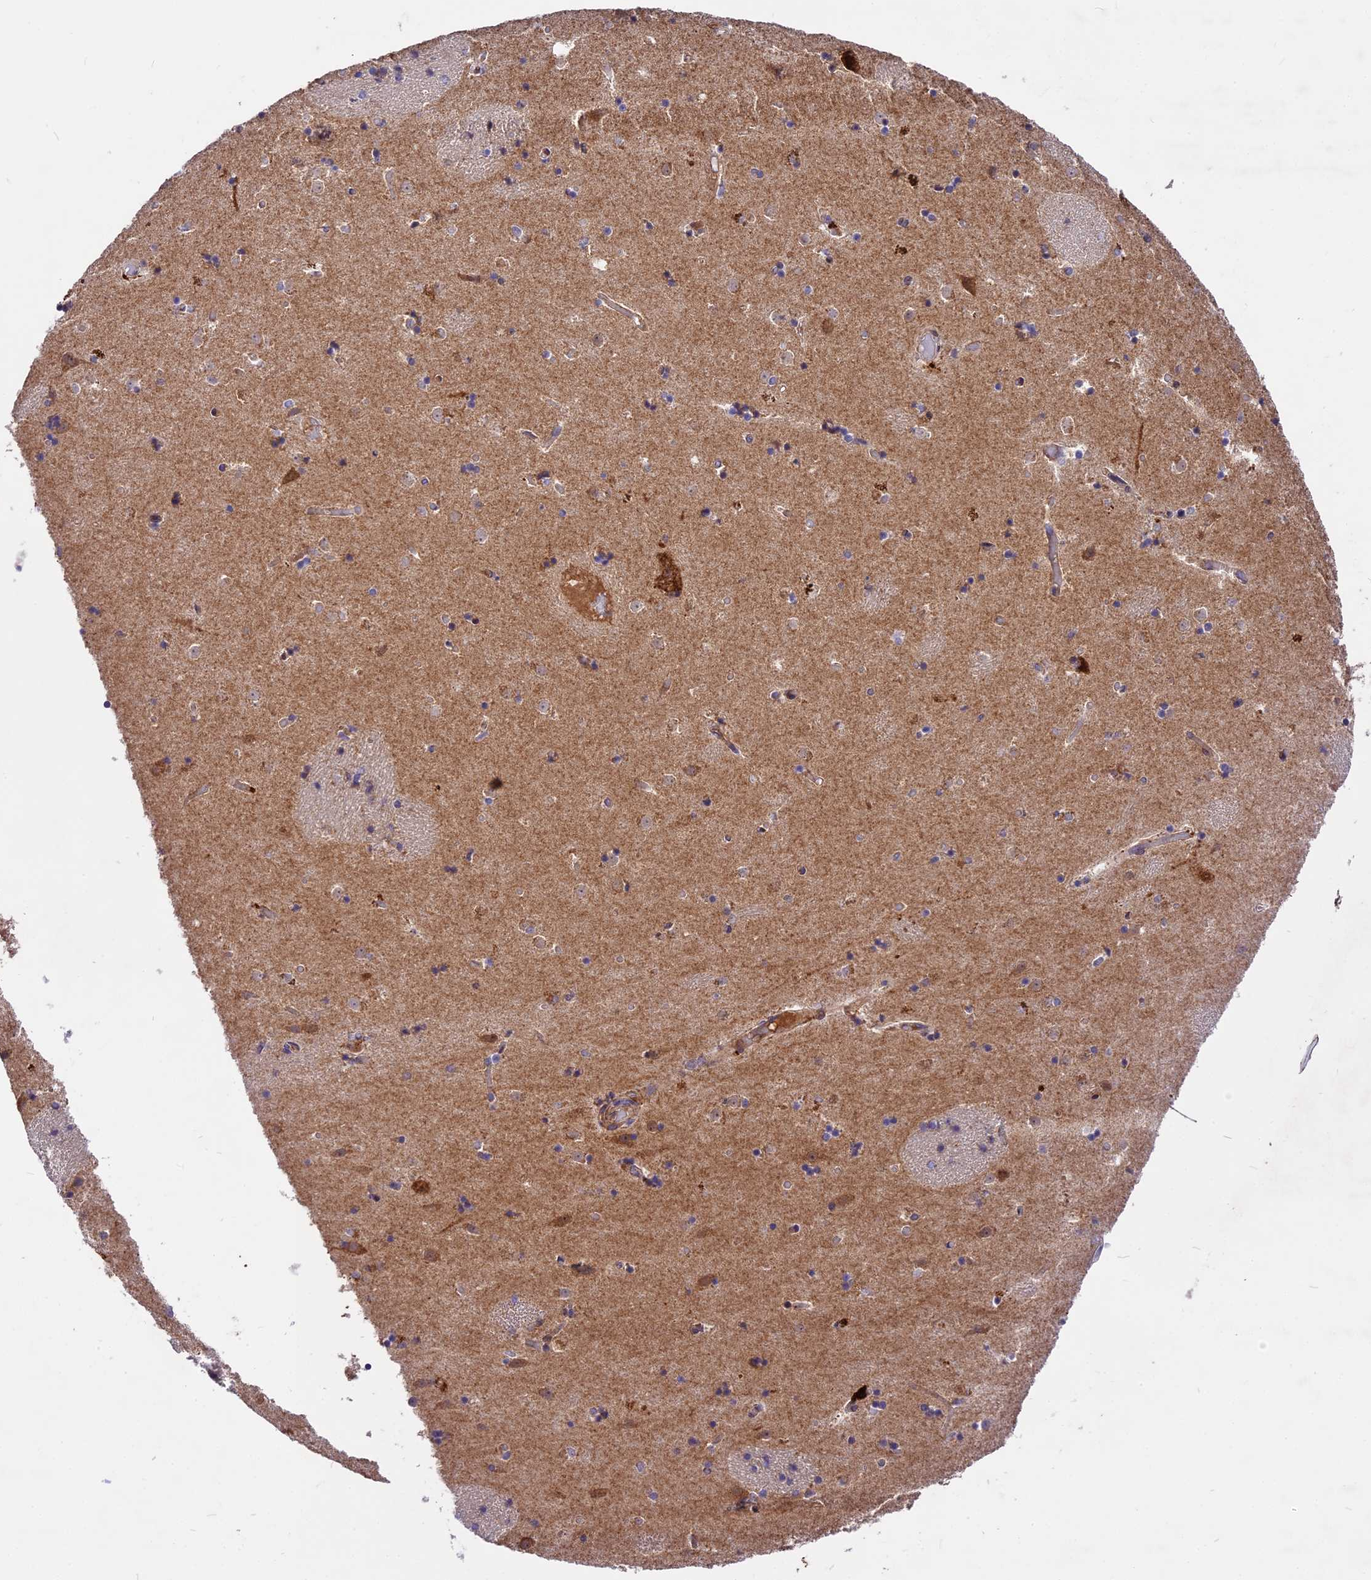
{"staining": {"intensity": "negative", "quantity": "none", "location": "none"}, "tissue": "caudate", "cell_type": "Glial cells", "image_type": "normal", "snomed": [{"axis": "morphology", "description": "Normal tissue, NOS"}, {"axis": "topography", "description": "Lateral ventricle wall"}], "caption": "Immunohistochemistry (IHC) histopathology image of unremarkable caudate: human caudate stained with DAB shows no significant protein staining in glial cells.", "gene": "COX17", "patient": {"sex": "female", "age": 52}}